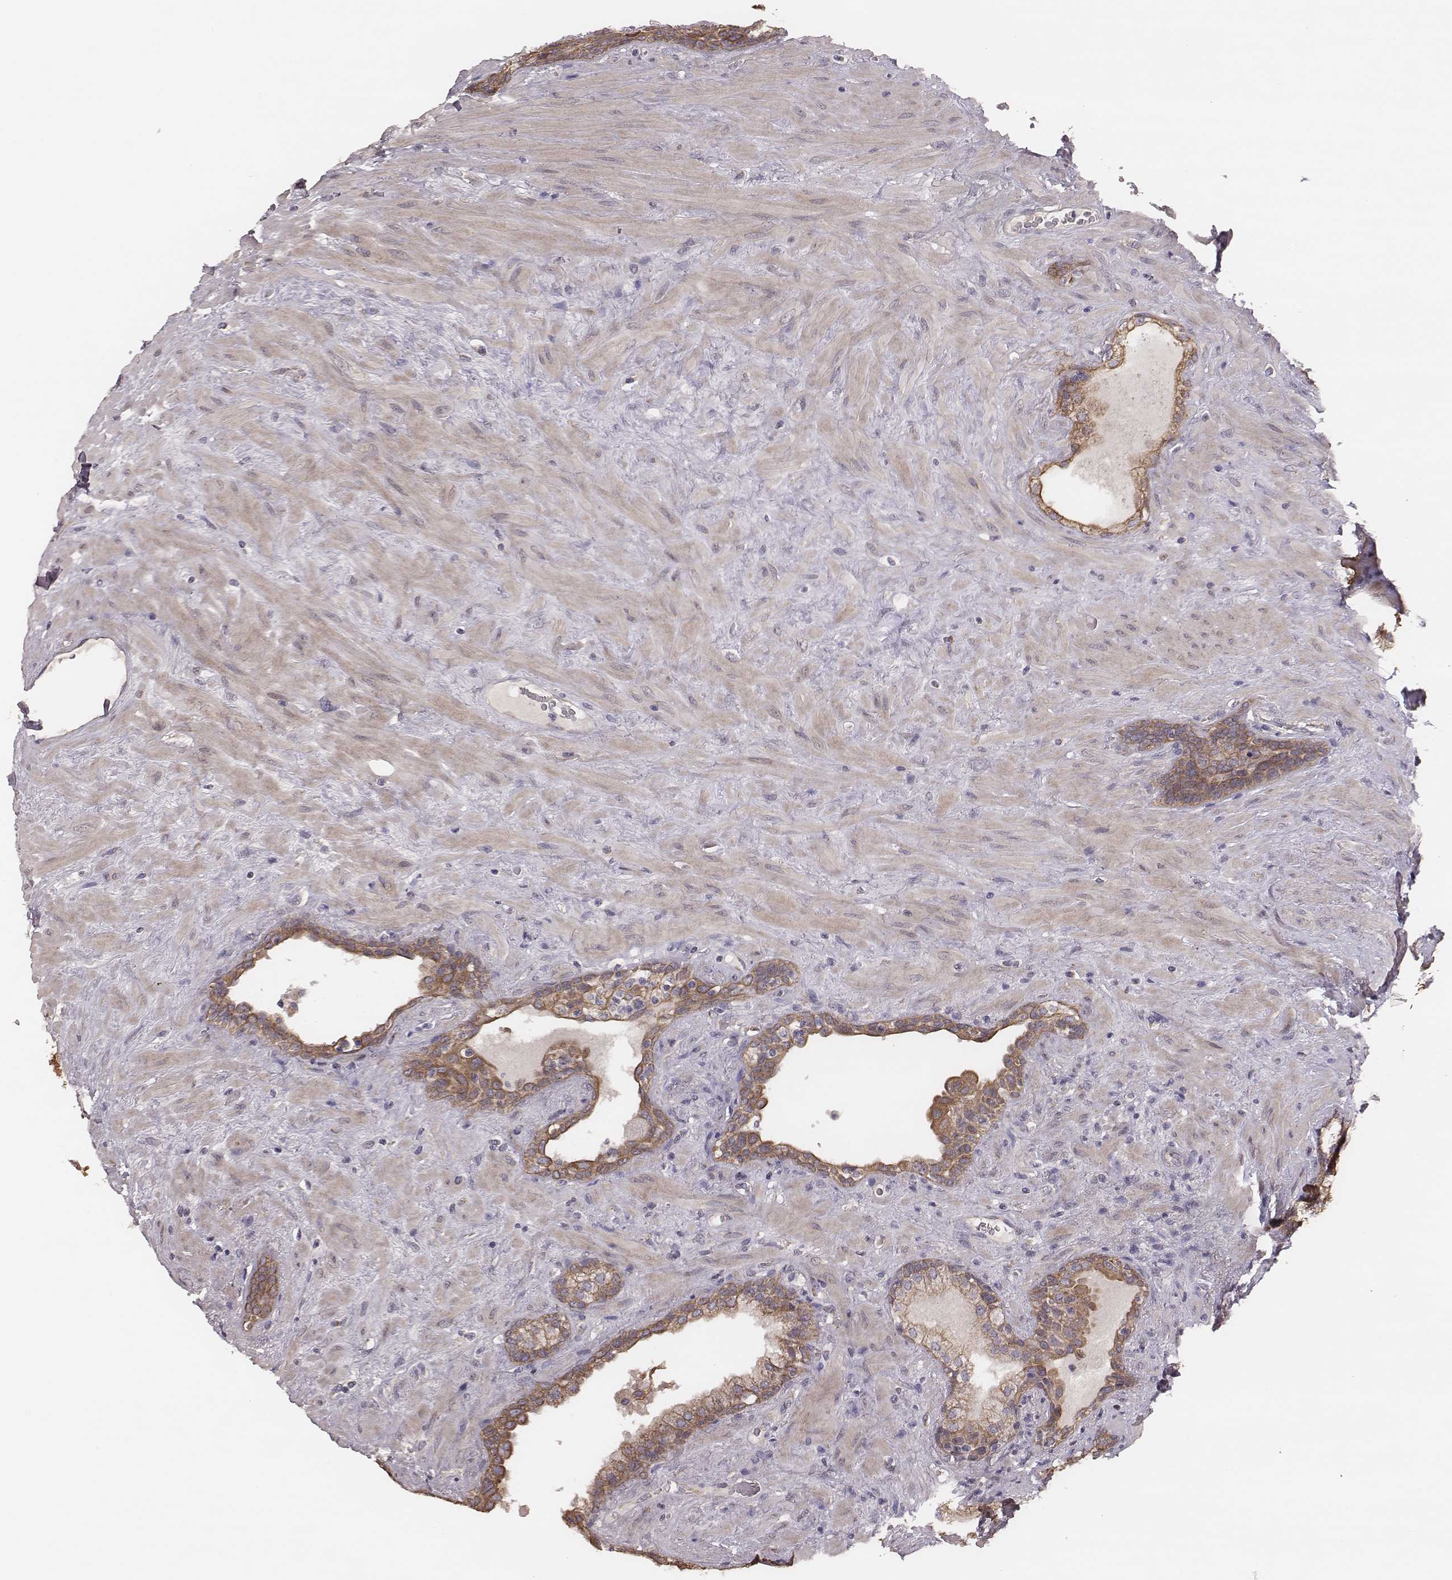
{"staining": {"intensity": "weak", "quantity": ">75%", "location": "cytoplasmic/membranous"}, "tissue": "prostate", "cell_type": "Glandular cells", "image_type": "normal", "snomed": [{"axis": "morphology", "description": "Normal tissue, NOS"}, {"axis": "topography", "description": "Prostate"}], "caption": "Immunohistochemical staining of normal human prostate displays low levels of weak cytoplasmic/membranous expression in approximately >75% of glandular cells.", "gene": "HAVCR1", "patient": {"sex": "male", "age": 63}}